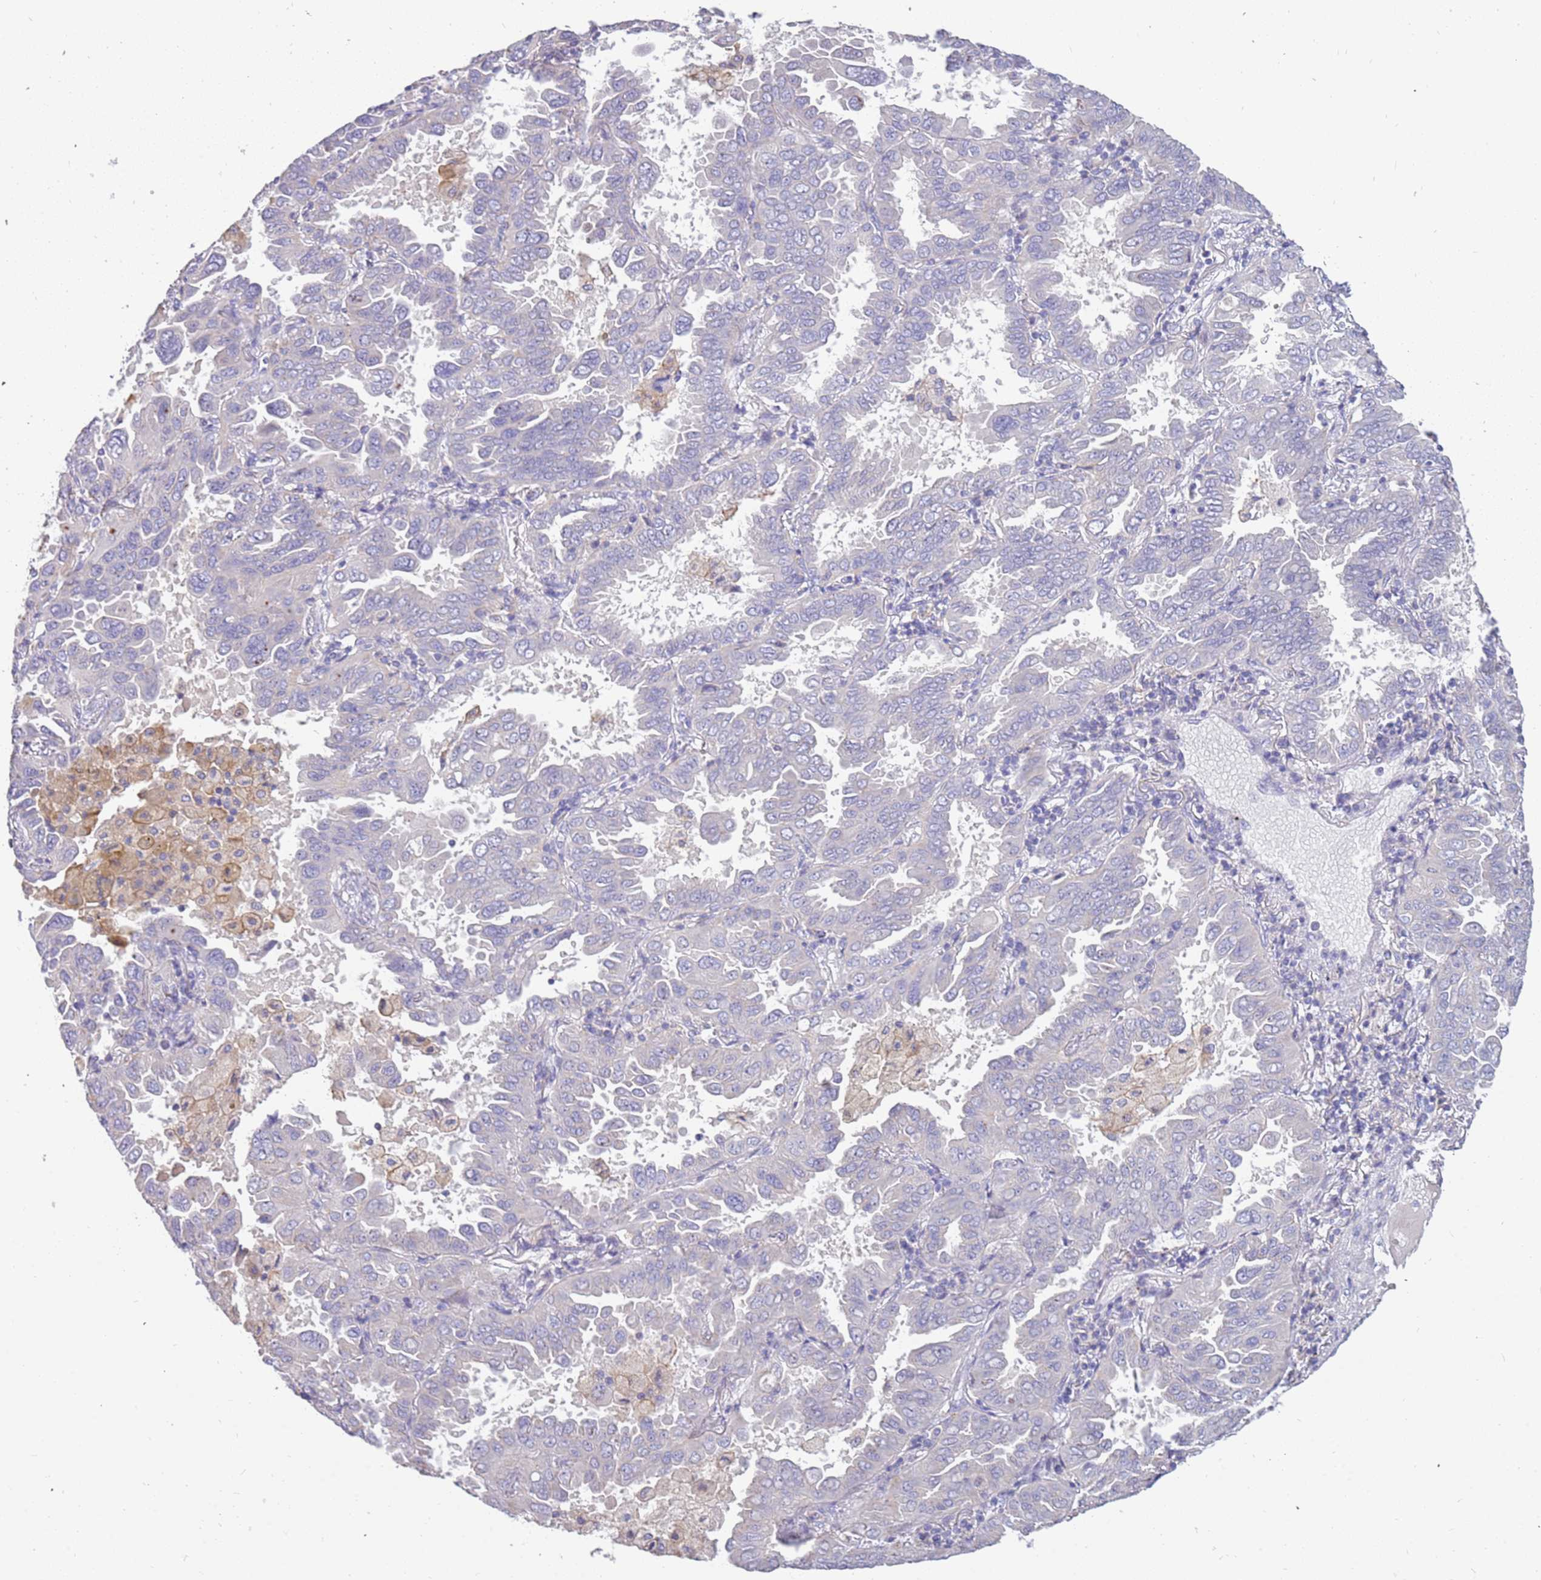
{"staining": {"intensity": "negative", "quantity": "none", "location": "none"}, "tissue": "lung cancer", "cell_type": "Tumor cells", "image_type": "cancer", "snomed": [{"axis": "morphology", "description": "Adenocarcinoma, NOS"}, {"axis": "topography", "description": "Lung"}], "caption": "A high-resolution histopathology image shows IHC staining of adenocarcinoma (lung), which shows no significant positivity in tumor cells. (DAB (3,3'-diaminobenzidine) IHC with hematoxylin counter stain).", "gene": "RHCG", "patient": {"sex": "male", "age": 64}}